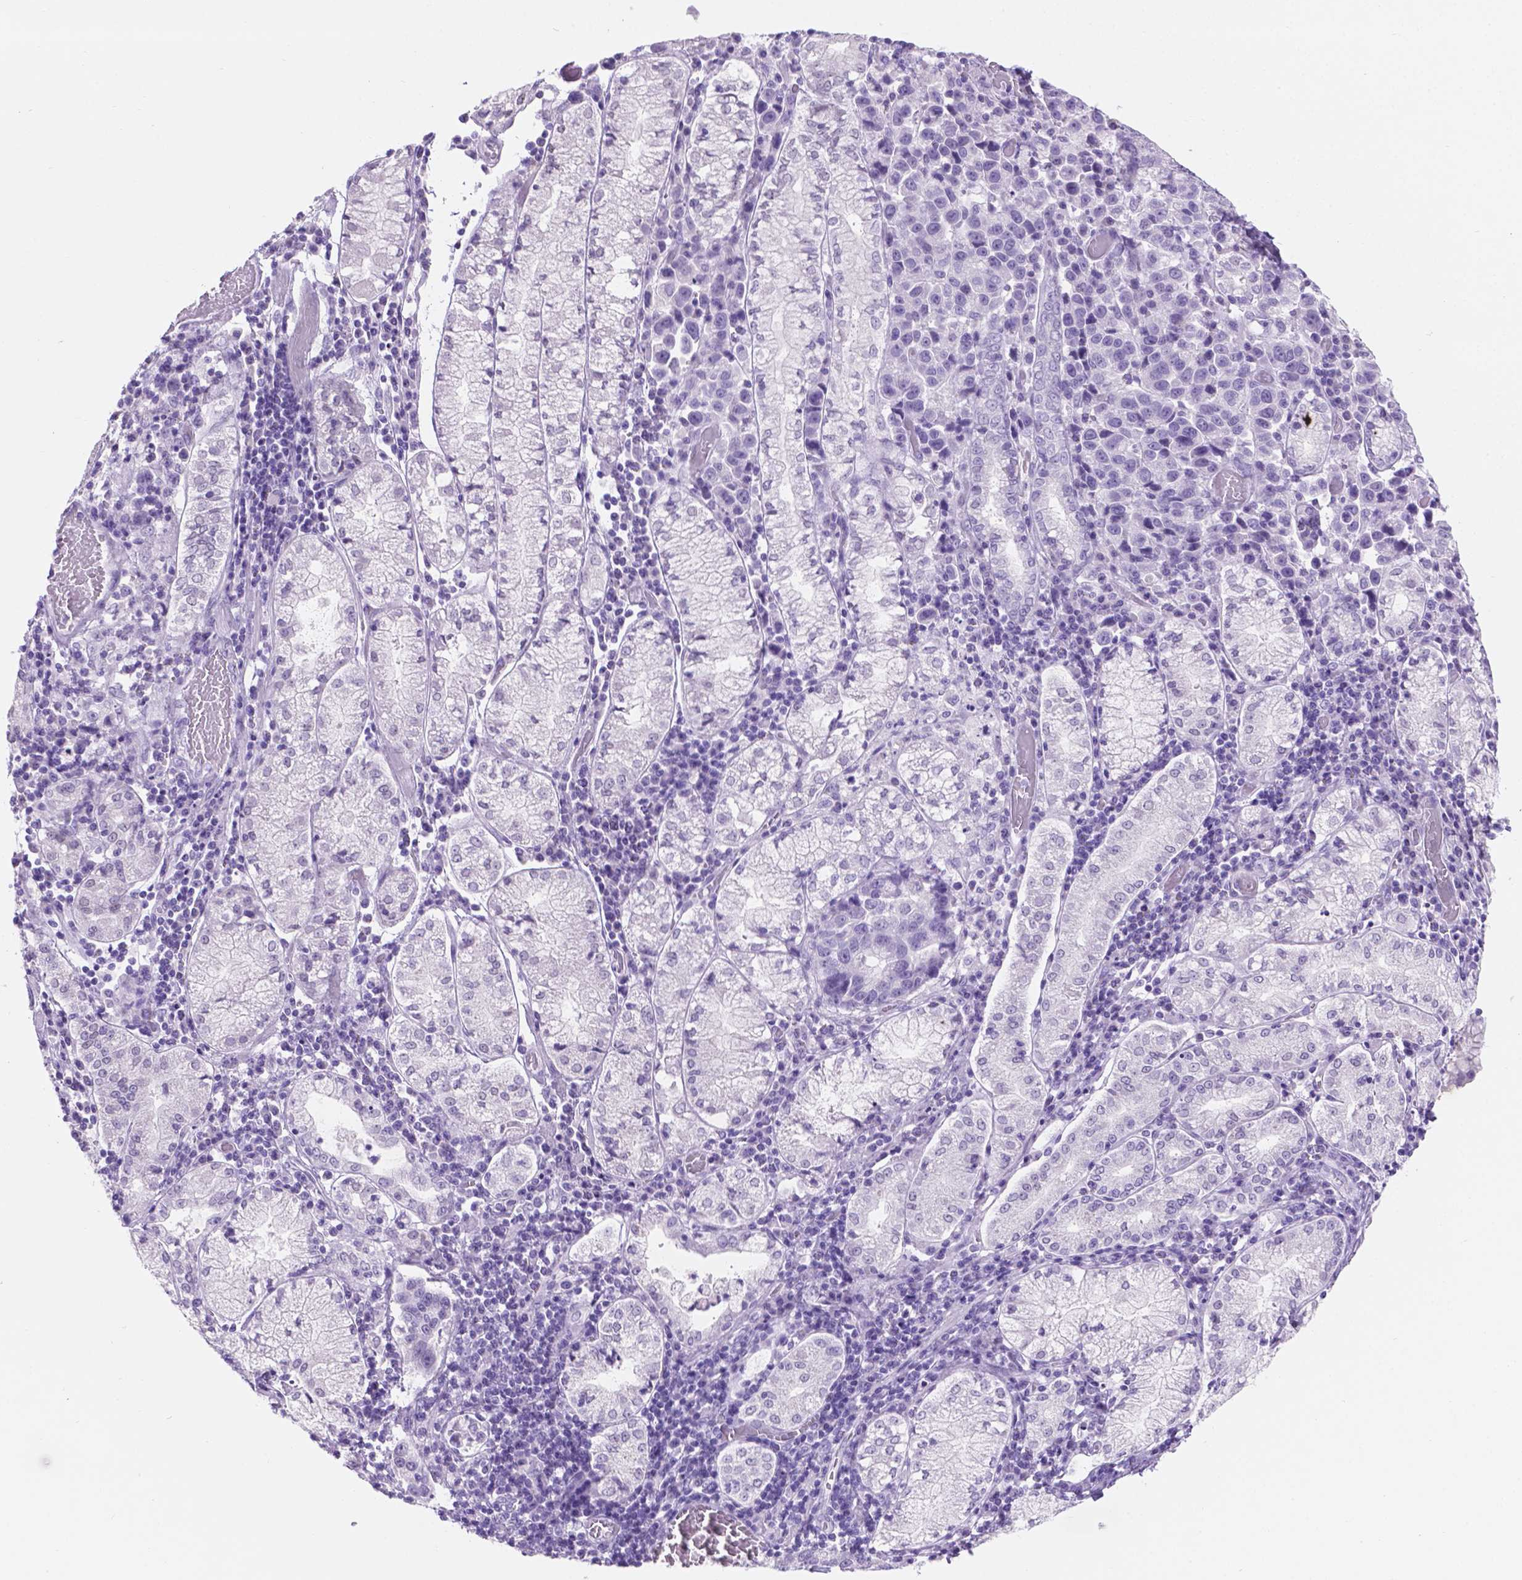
{"staining": {"intensity": "negative", "quantity": "none", "location": "none"}, "tissue": "stomach cancer", "cell_type": "Tumor cells", "image_type": "cancer", "snomed": [{"axis": "morphology", "description": "Adenocarcinoma, NOS"}, {"axis": "topography", "description": "Stomach"}], "caption": "IHC histopathology image of neoplastic tissue: human stomach cancer stained with DAB (3,3'-diaminobenzidine) exhibits no significant protein positivity in tumor cells.", "gene": "GRIN2B", "patient": {"sex": "male", "age": 93}}